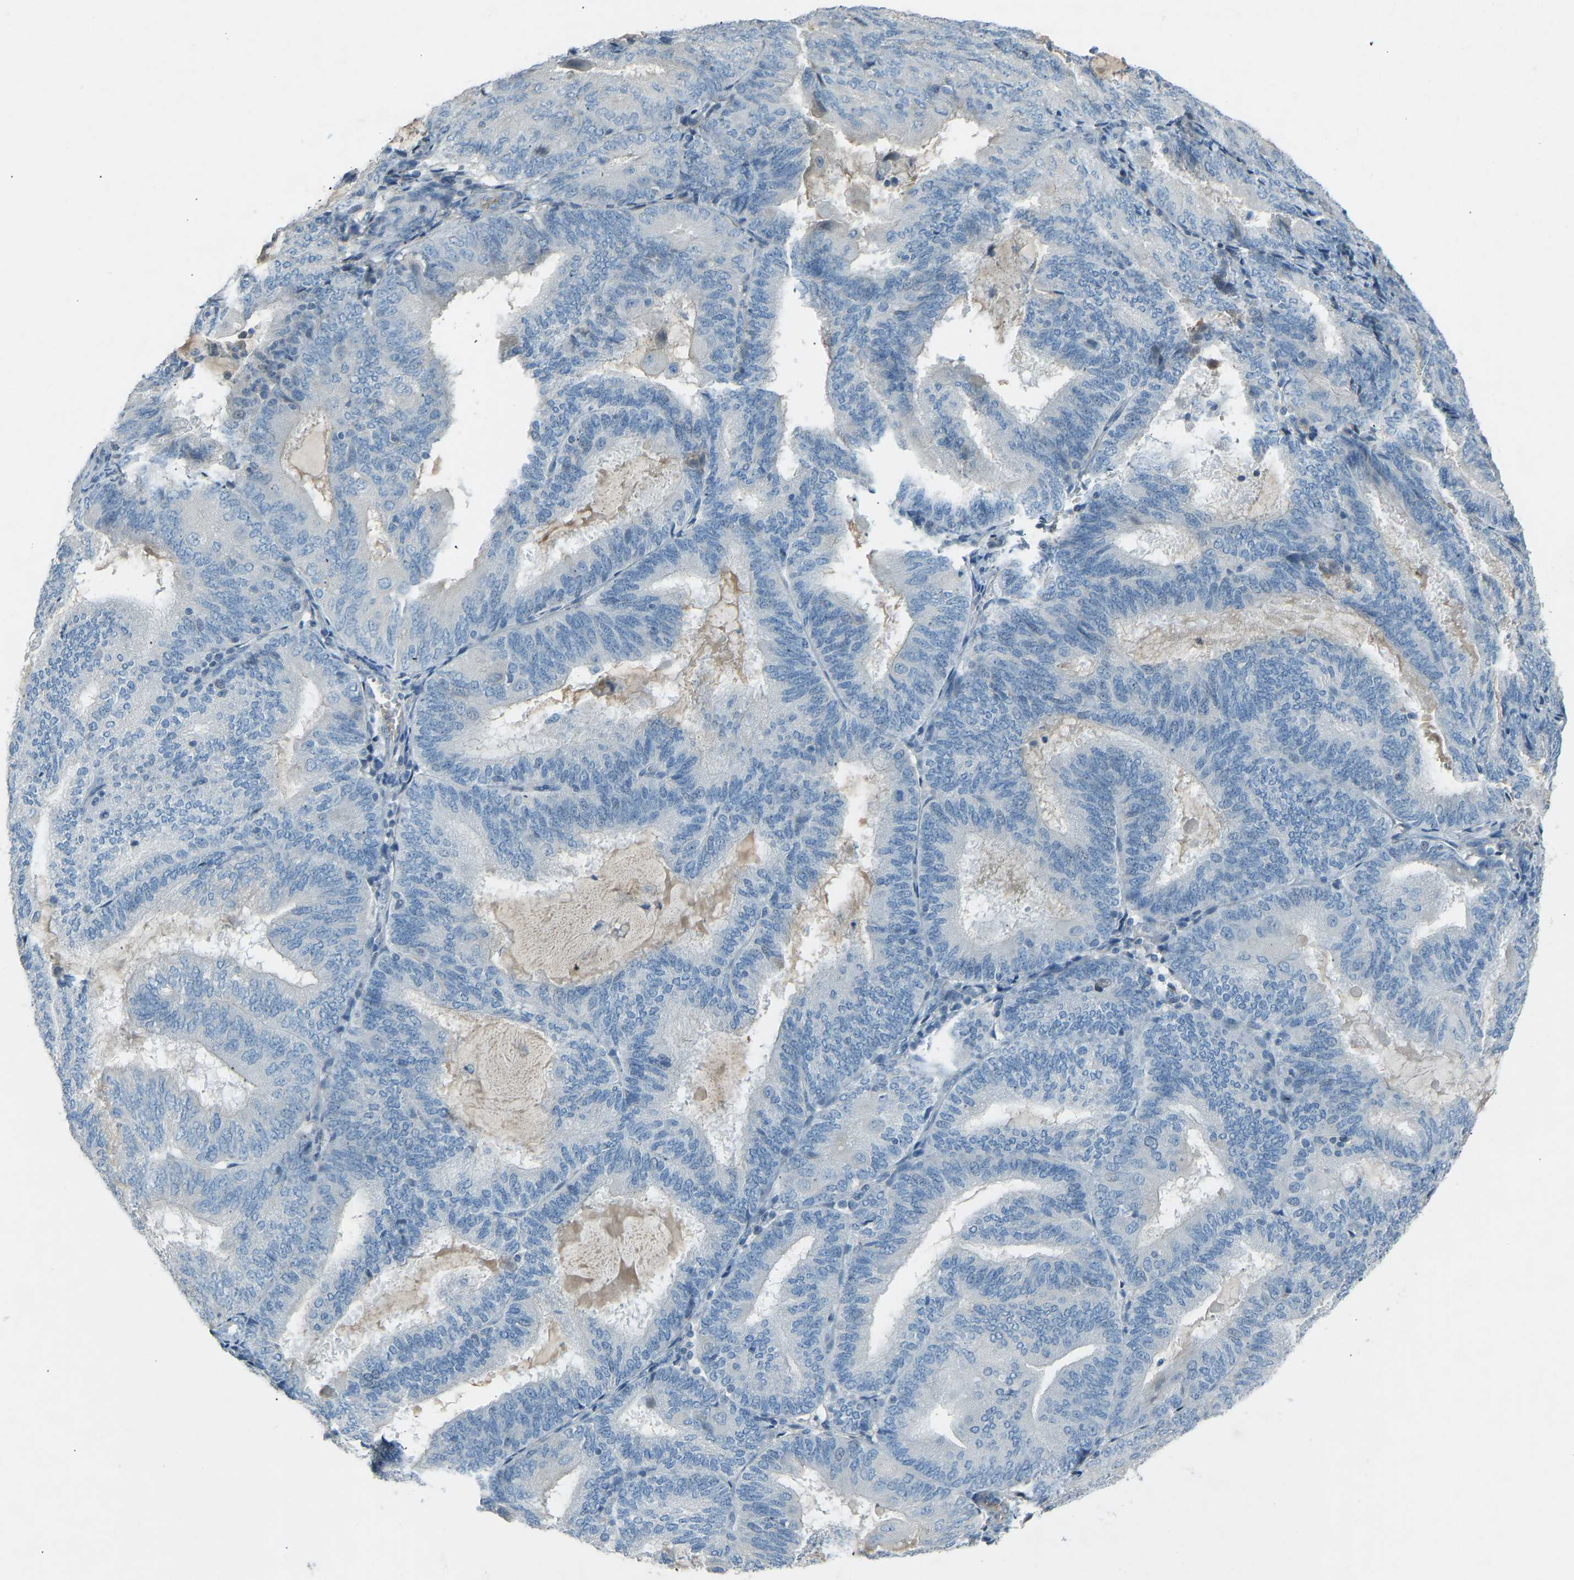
{"staining": {"intensity": "negative", "quantity": "none", "location": "none"}, "tissue": "endometrial cancer", "cell_type": "Tumor cells", "image_type": "cancer", "snomed": [{"axis": "morphology", "description": "Adenocarcinoma, NOS"}, {"axis": "topography", "description": "Endometrium"}], "caption": "A photomicrograph of human endometrial cancer (adenocarcinoma) is negative for staining in tumor cells. (Brightfield microscopy of DAB (3,3'-diaminobenzidine) immunohistochemistry (IHC) at high magnification).", "gene": "FBLN2", "patient": {"sex": "female", "age": 81}}